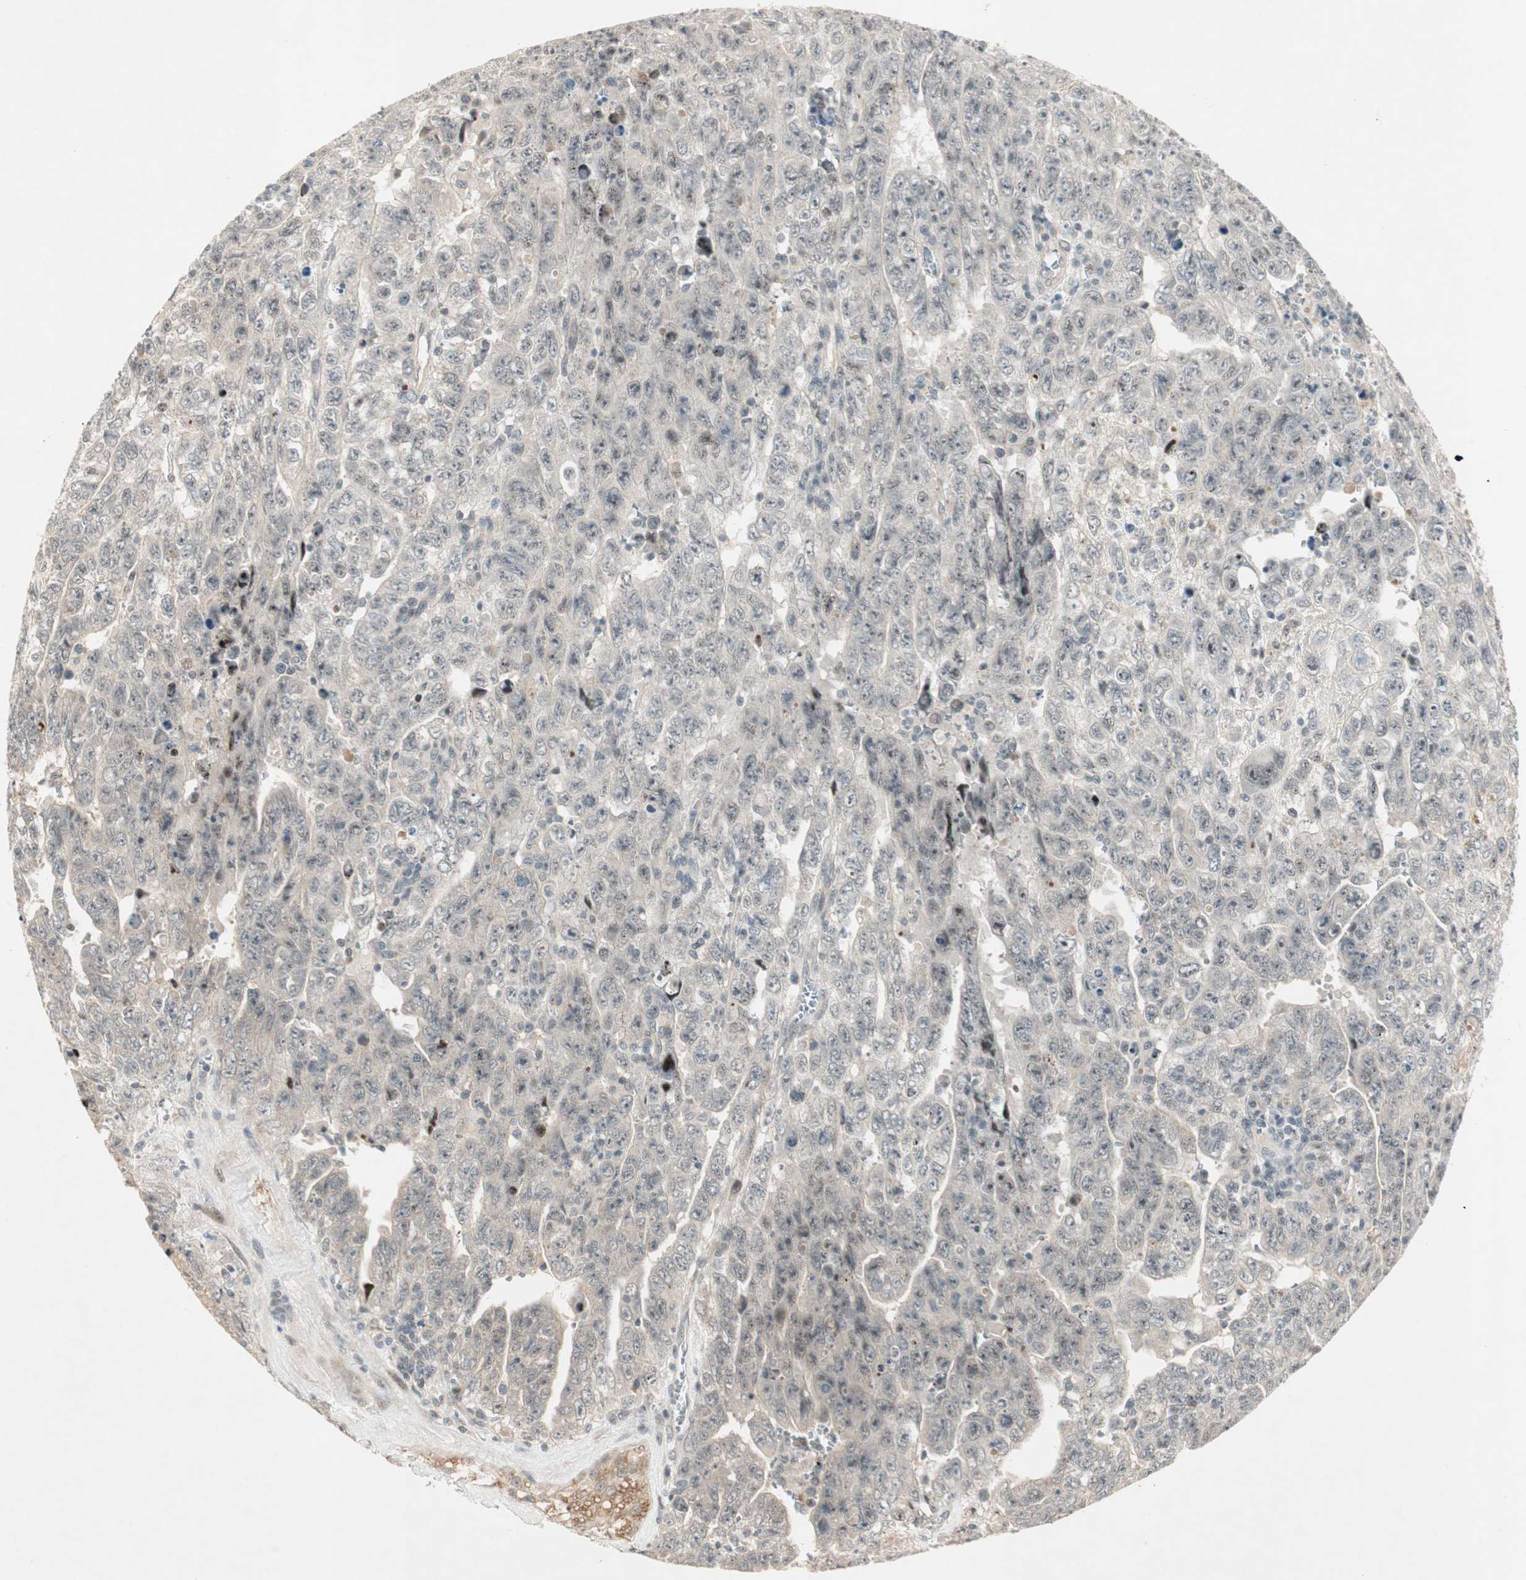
{"staining": {"intensity": "weak", "quantity": "<25%", "location": "cytoplasmic/membranous,nuclear"}, "tissue": "testis cancer", "cell_type": "Tumor cells", "image_type": "cancer", "snomed": [{"axis": "morphology", "description": "Carcinoma, Embryonal, NOS"}, {"axis": "topography", "description": "Testis"}], "caption": "Protein analysis of embryonal carcinoma (testis) demonstrates no significant staining in tumor cells.", "gene": "ACSL5", "patient": {"sex": "male", "age": 28}}